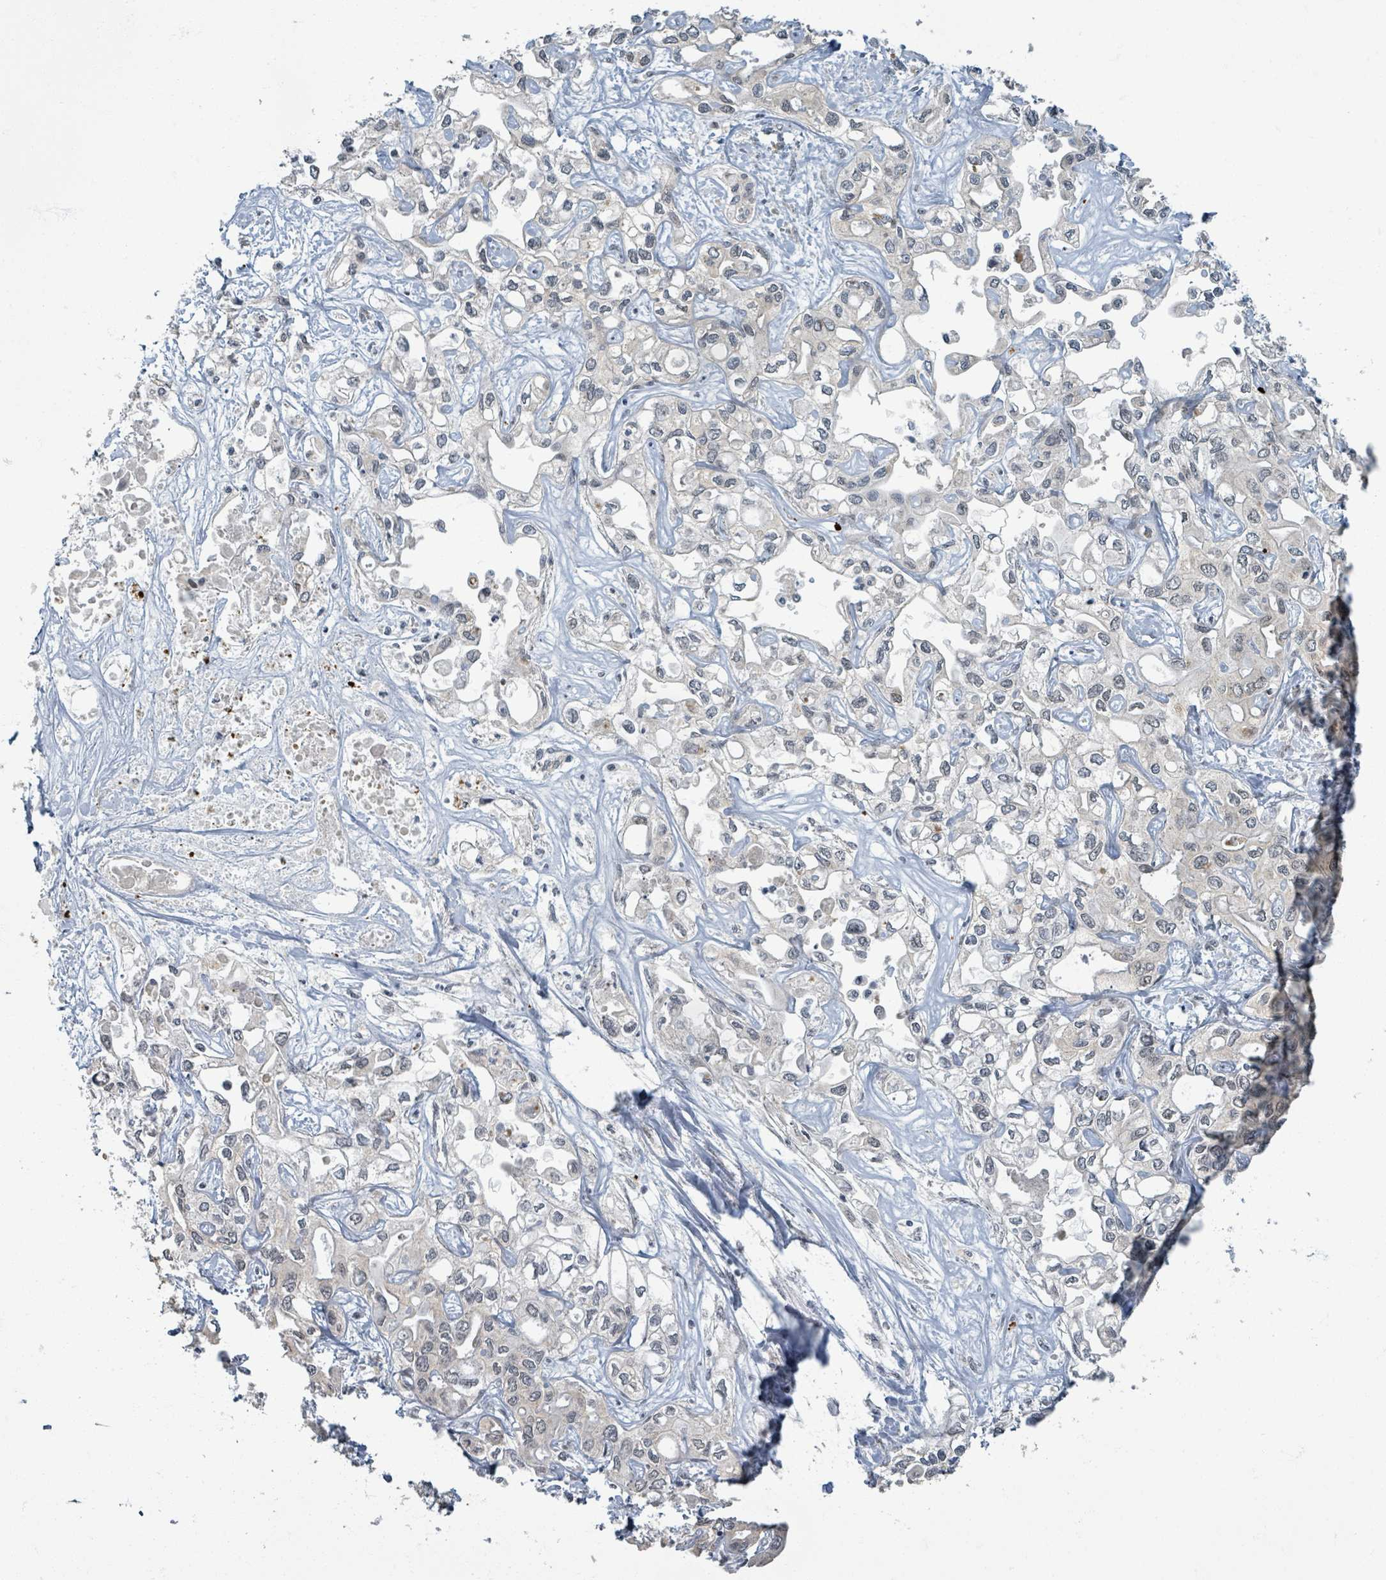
{"staining": {"intensity": "negative", "quantity": "none", "location": "none"}, "tissue": "liver cancer", "cell_type": "Tumor cells", "image_type": "cancer", "snomed": [{"axis": "morphology", "description": "Cholangiocarcinoma"}, {"axis": "topography", "description": "Liver"}], "caption": "This is an immunohistochemistry (IHC) photomicrograph of liver cancer. There is no positivity in tumor cells.", "gene": "INTS15", "patient": {"sex": "female", "age": 64}}